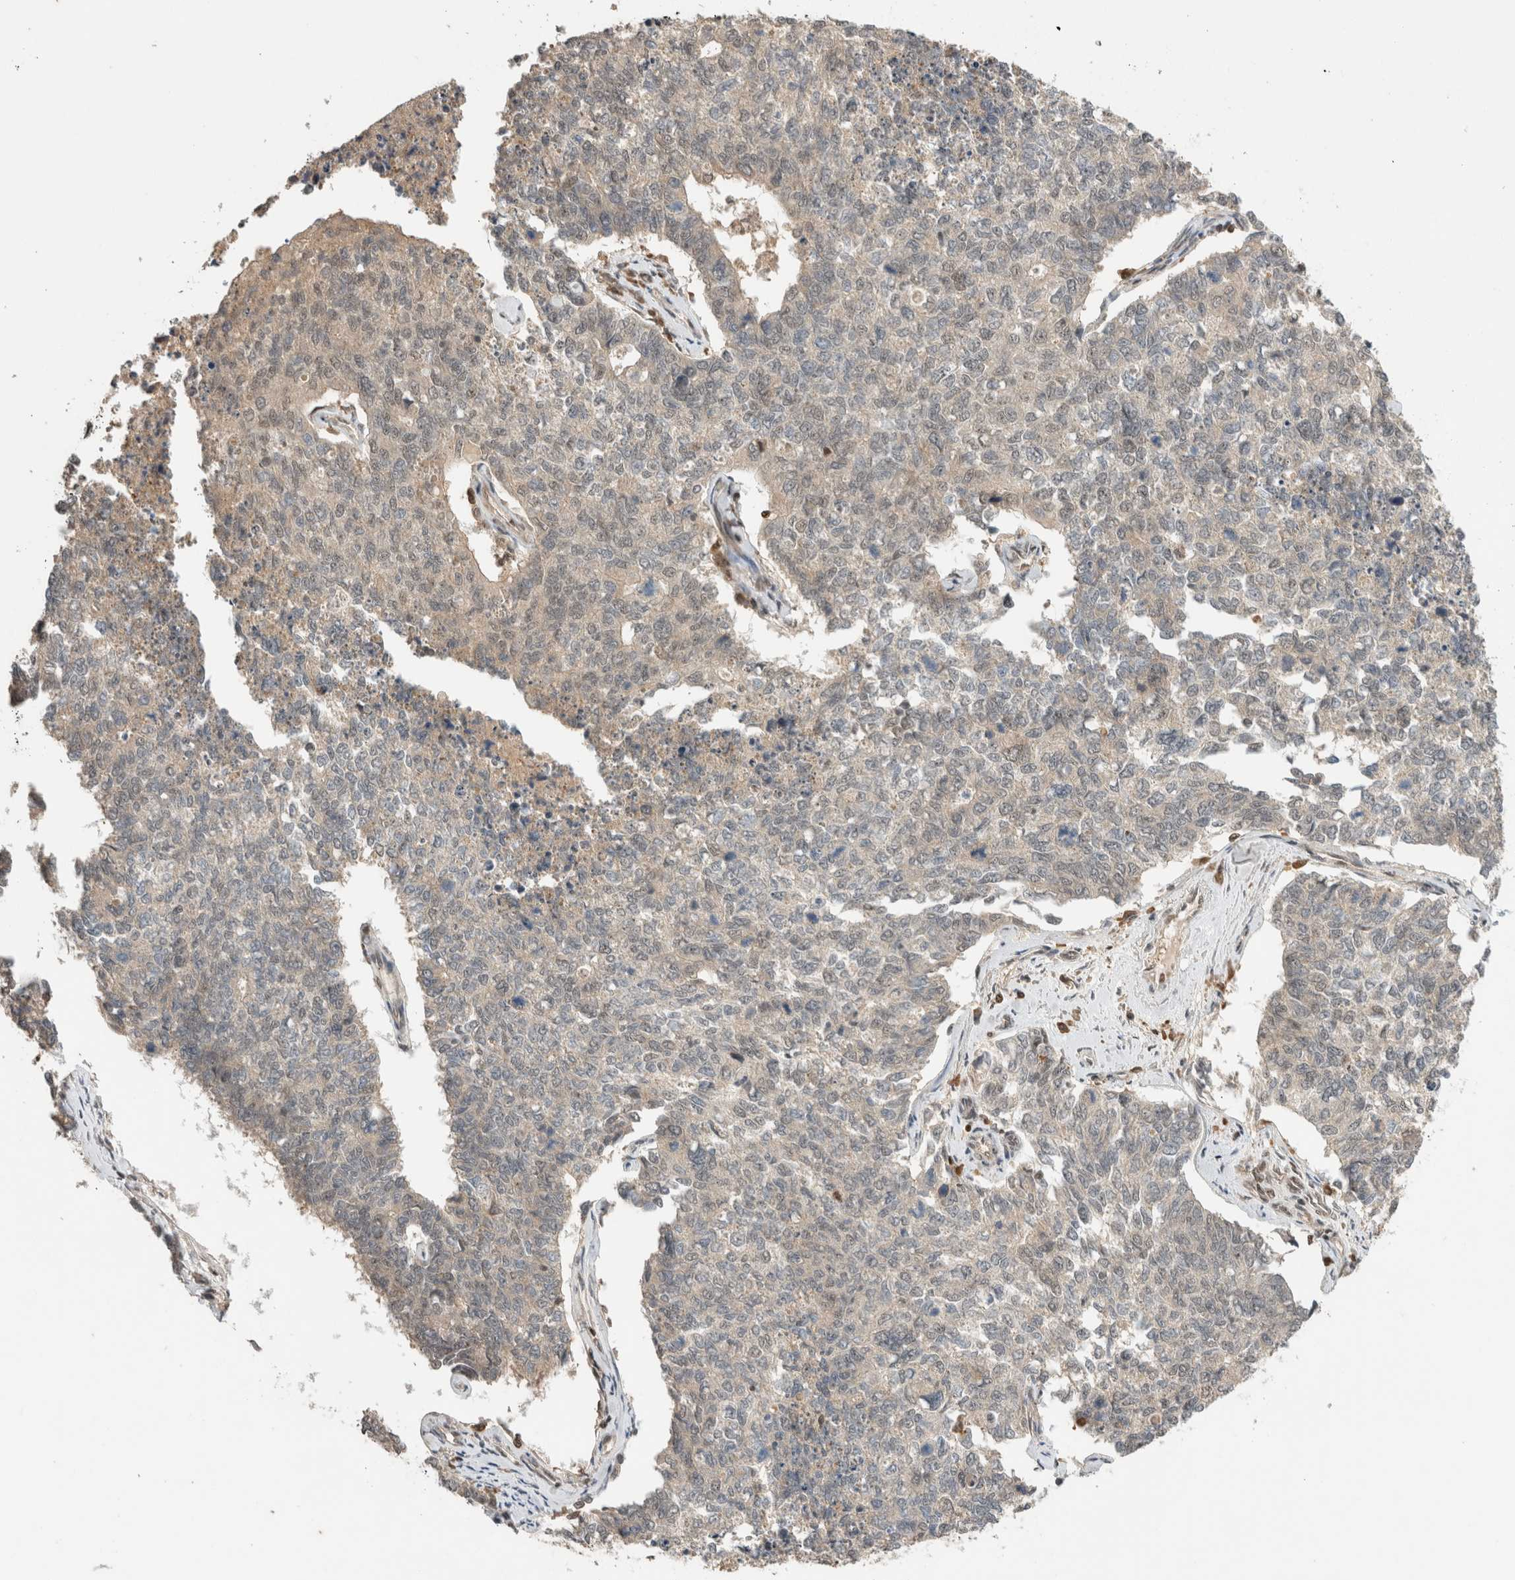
{"staining": {"intensity": "weak", "quantity": "<25%", "location": "cytoplasmic/membranous"}, "tissue": "cervical cancer", "cell_type": "Tumor cells", "image_type": "cancer", "snomed": [{"axis": "morphology", "description": "Squamous cell carcinoma, NOS"}, {"axis": "topography", "description": "Cervix"}], "caption": "Immunohistochemical staining of human squamous cell carcinoma (cervical) displays no significant staining in tumor cells.", "gene": "SNRNP40", "patient": {"sex": "female", "age": 63}}